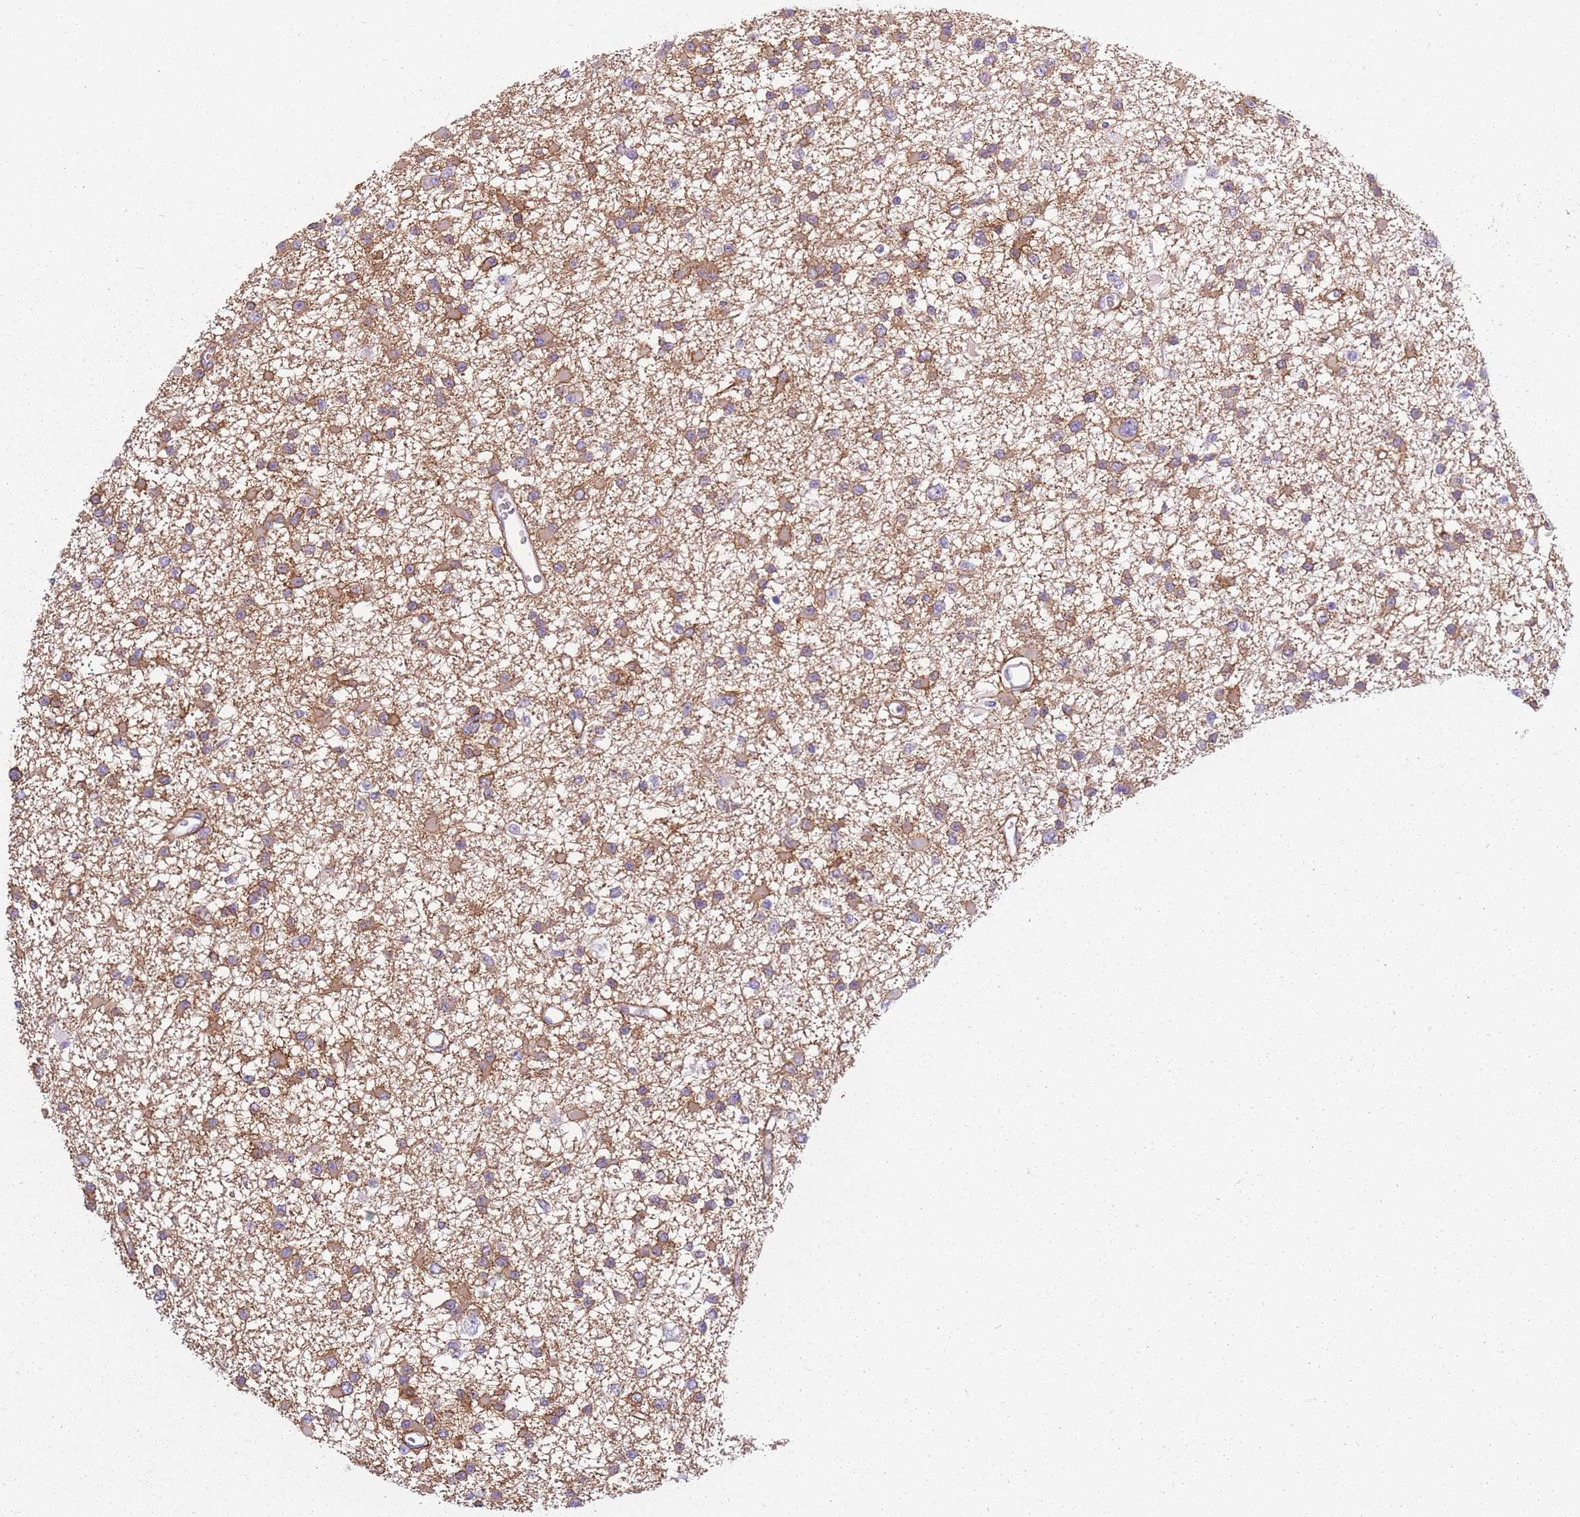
{"staining": {"intensity": "moderate", "quantity": ">75%", "location": "cytoplasmic/membranous"}, "tissue": "glioma", "cell_type": "Tumor cells", "image_type": "cancer", "snomed": [{"axis": "morphology", "description": "Glioma, malignant, Low grade"}, {"axis": "topography", "description": "Brain"}], "caption": "Low-grade glioma (malignant) stained with a brown dye shows moderate cytoplasmic/membranous positive expression in about >75% of tumor cells.", "gene": "ADD1", "patient": {"sex": "female", "age": 22}}